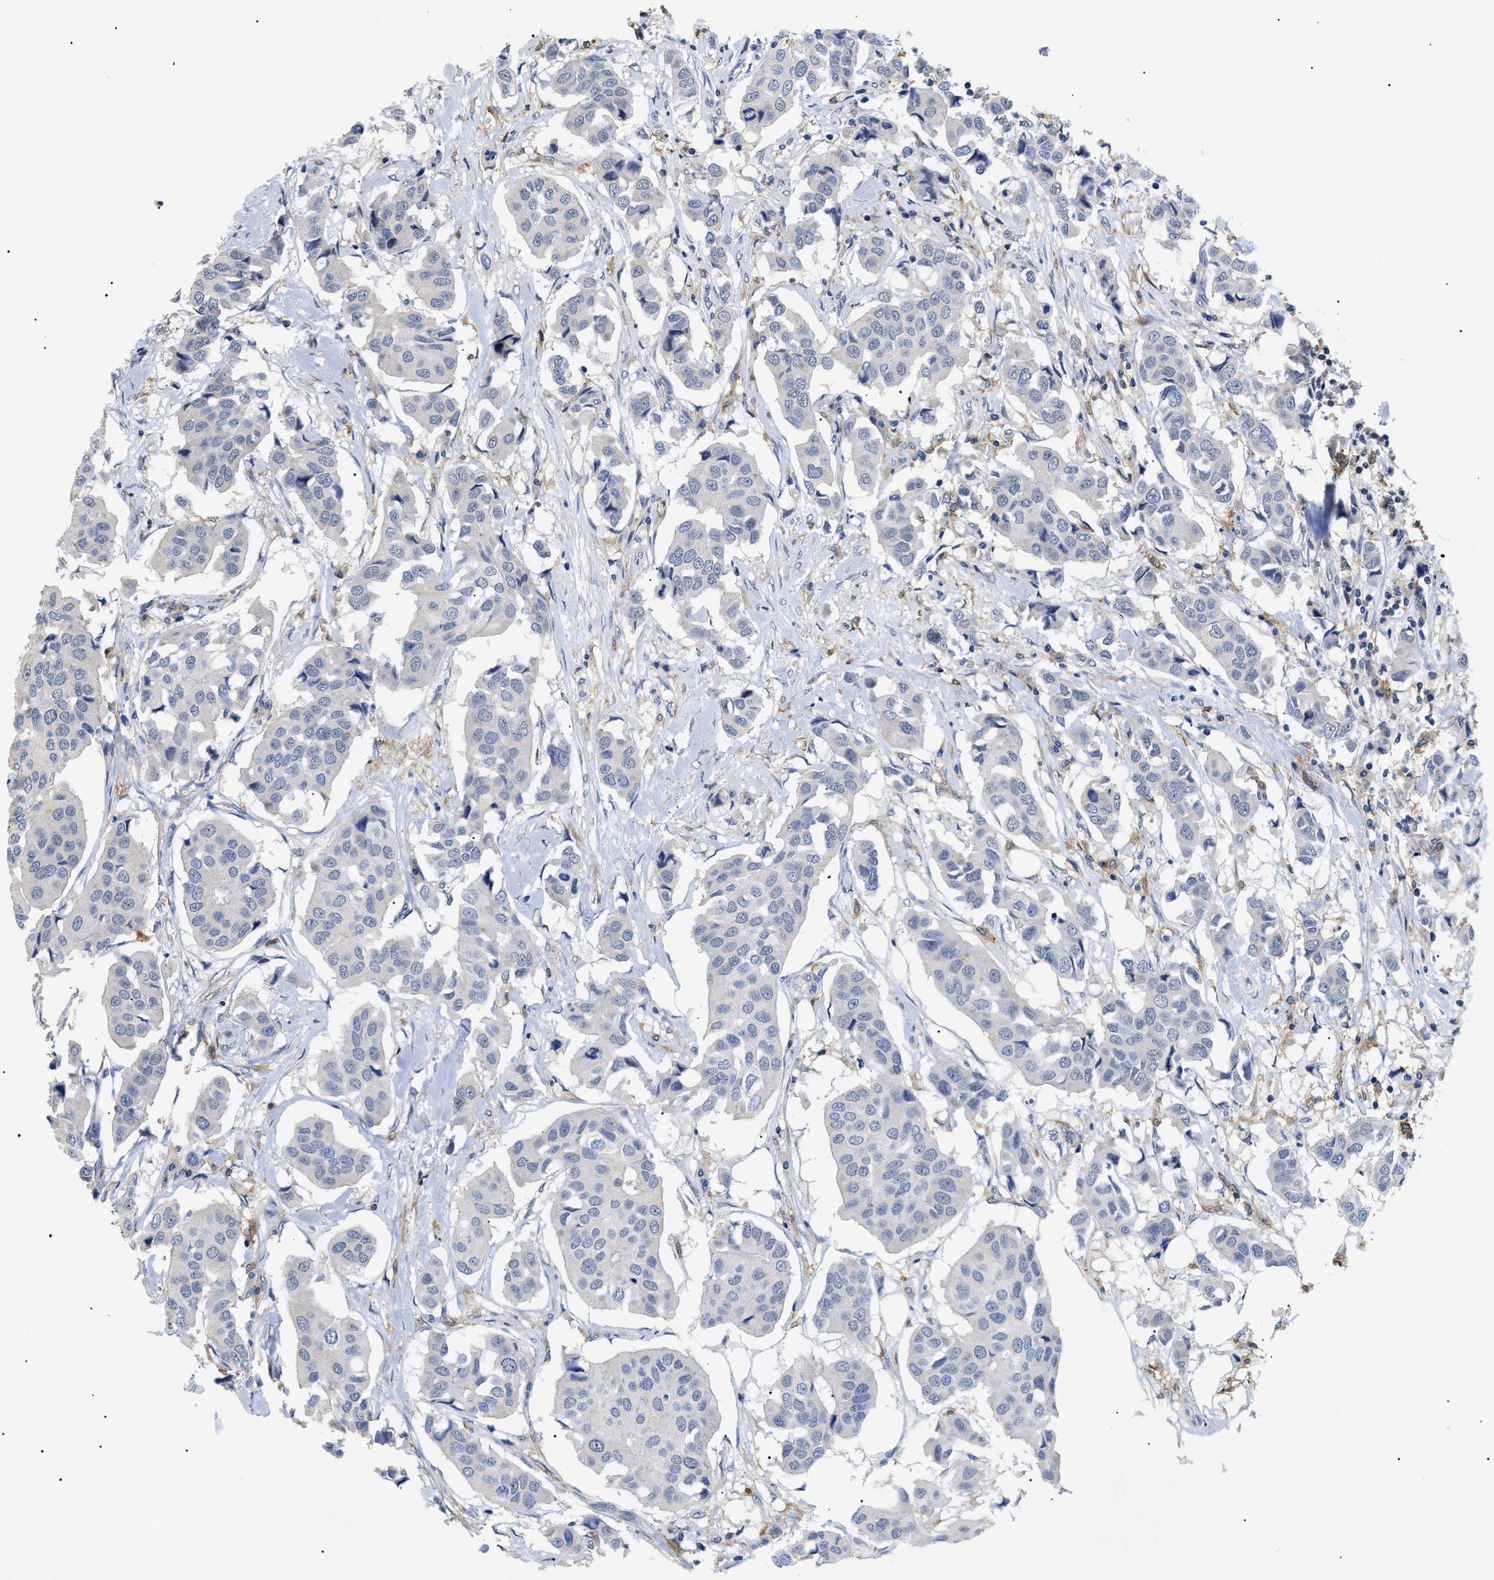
{"staining": {"intensity": "negative", "quantity": "none", "location": "none"}, "tissue": "breast cancer", "cell_type": "Tumor cells", "image_type": "cancer", "snomed": [{"axis": "morphology", "description": "Duct carcinoma"}, {"axis": "topography", "description": "Breast"}], "caption": "Histopathology image shows no protein positivity in tumor cells of breast infiltrating ductal carcinoma tissue.", "gene": "CD300A", "patient": {"sex": "female", "age": 80}}